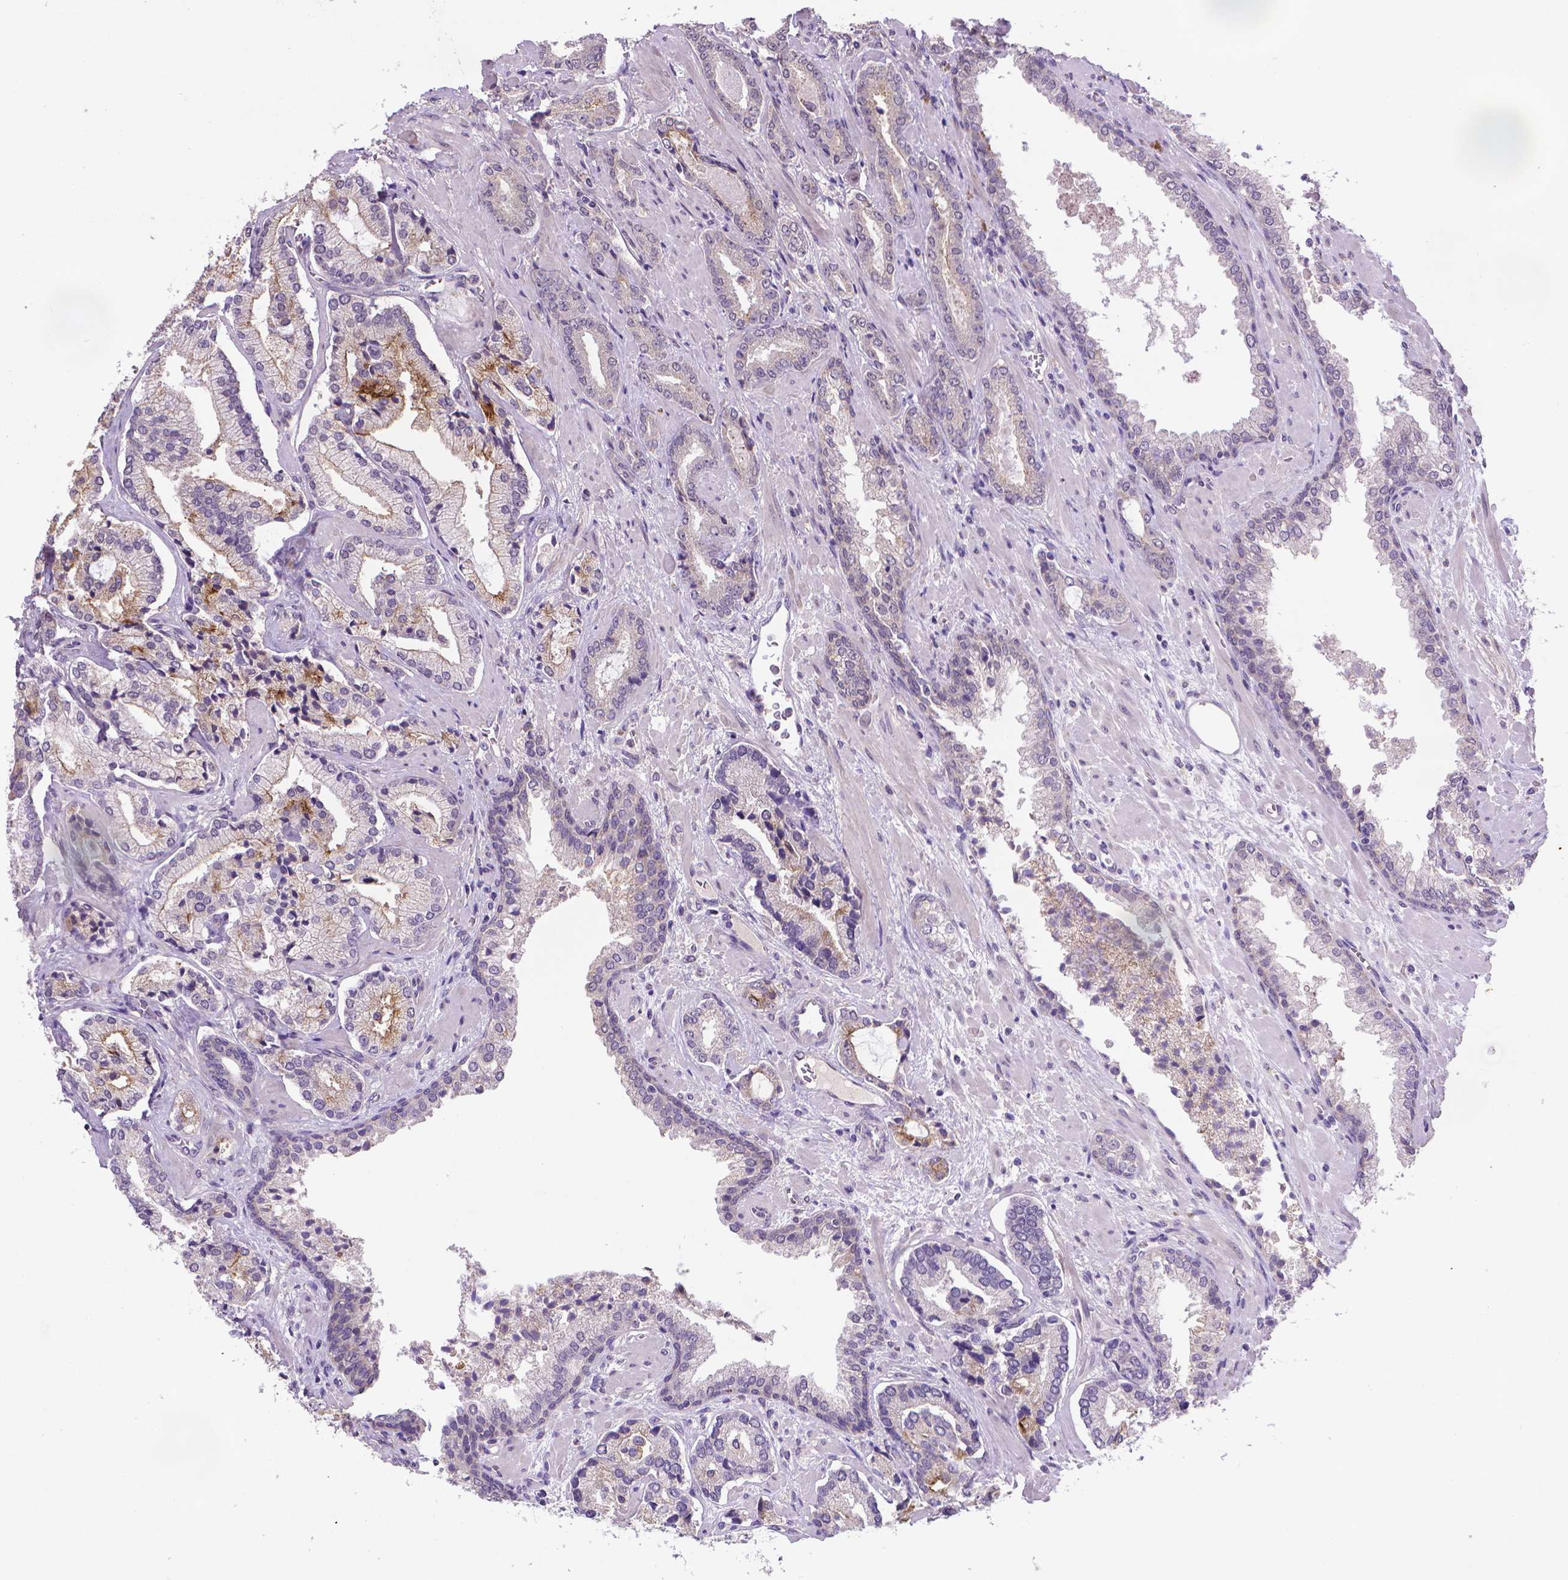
{"staining": {"intensity": "negative", "quantity": "none", "location": "none"}, "tissue": "prostate cancer", "cell_type": "Tumor cells", "image_type": "cancer", "snomed": [{"axis": "morphology", "description": "Adenocarcinoma, Low grade"}, {"axis": "topography", "description": "Prostate"}], "caption": "The photomicrograph exhibits no significant staining in tumor cells of prostate cancer (adenocarcinoma (low-grade)).", "gene": "GPR63", "patient": {"sex": "male", "age": 61}}